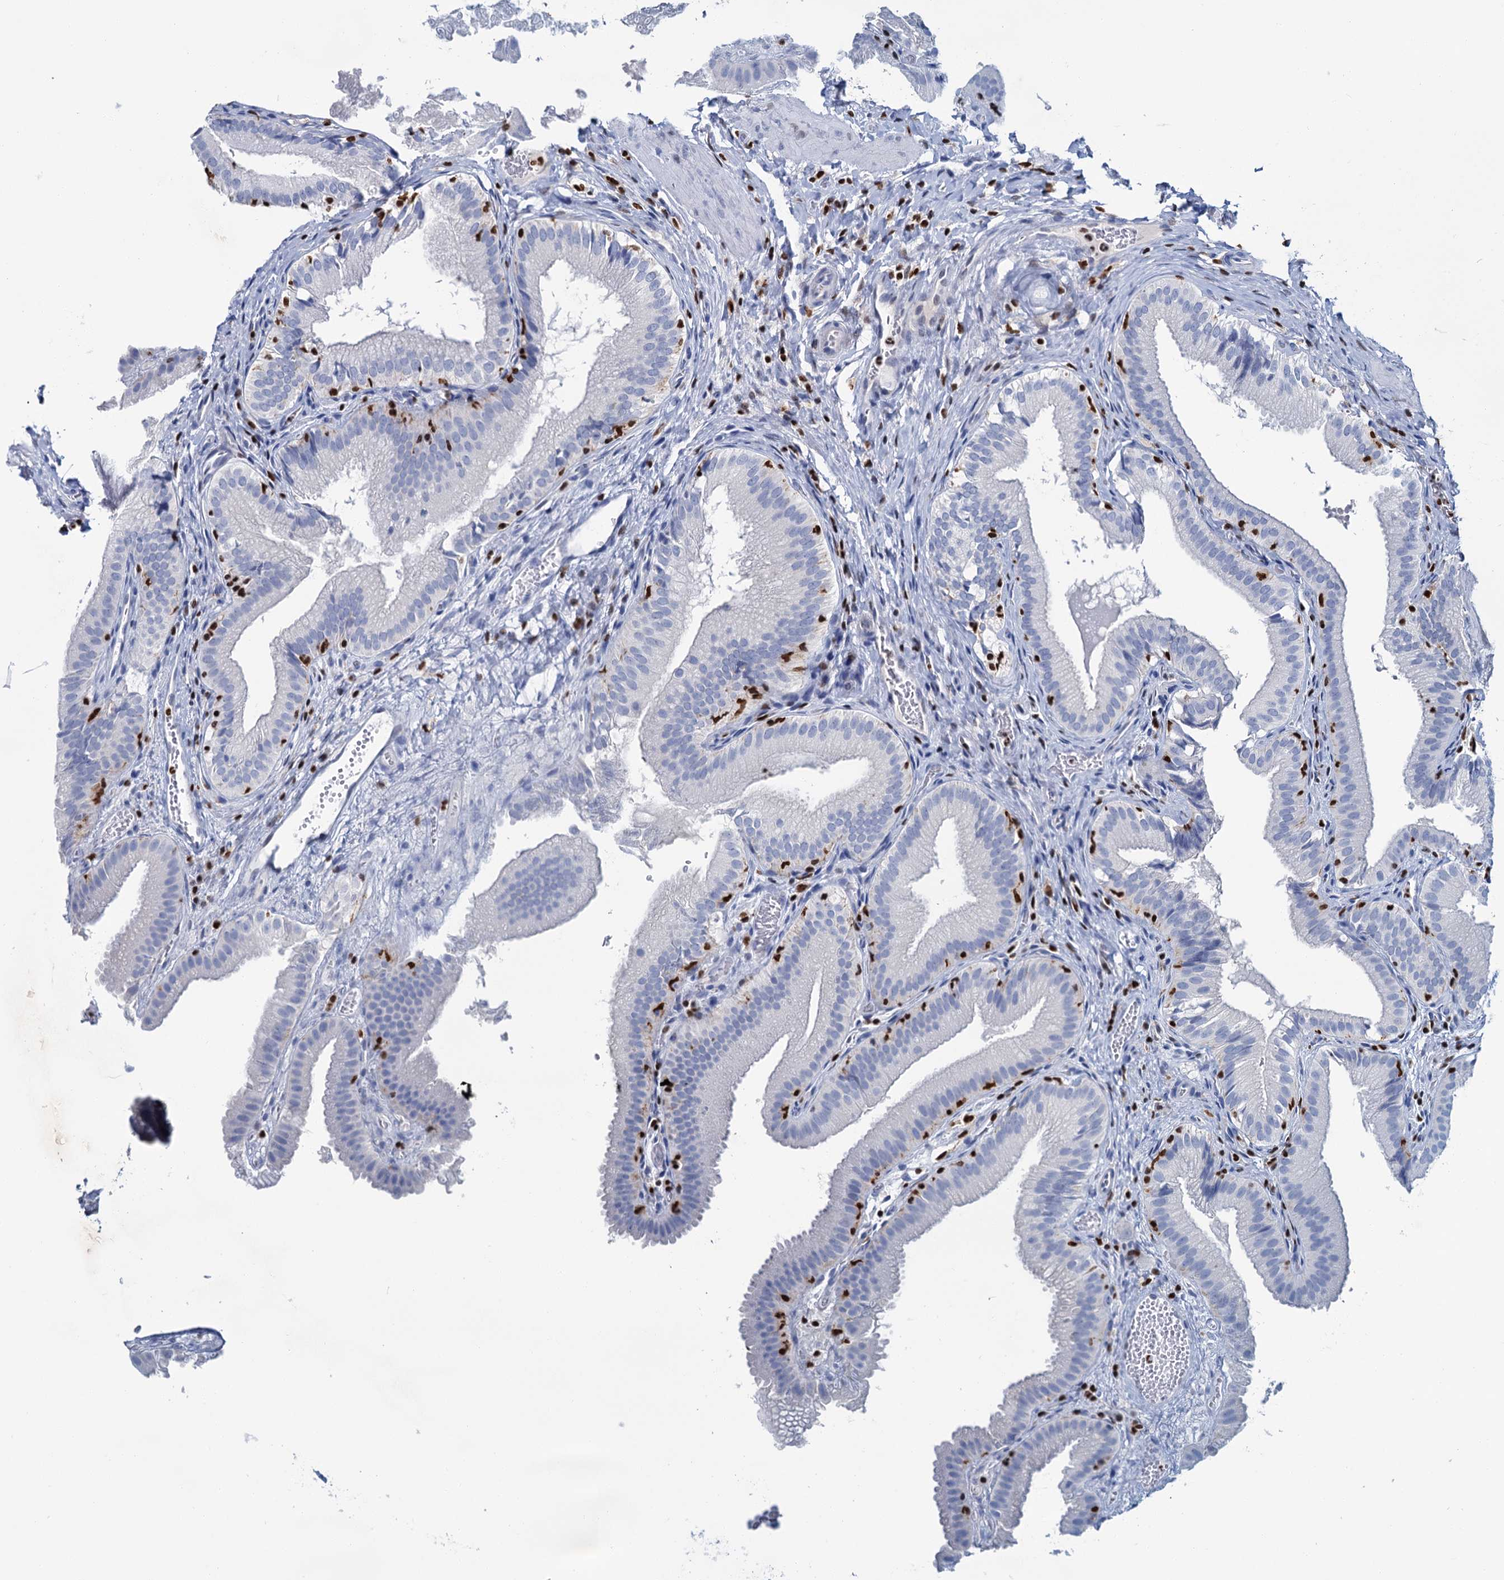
{"staining": {"intensity": "negative", "quantity": "none", "location": "none"}, "tissue": "gallbladder", "cell_type": "Glandular cells", "image_type": "normal", "snomed": [{"axis": "morphology", "description": "Normal tissue, NOS"}, {"axis": "topography", "description": "Gallbladder"}], "caption": "Micrograph shows no protein expression in glandular cells of benign gallbladder. (DAB IHC, high magnification).", "gene": "CELF2", "patient": {"sex": "female", "age": 30}}